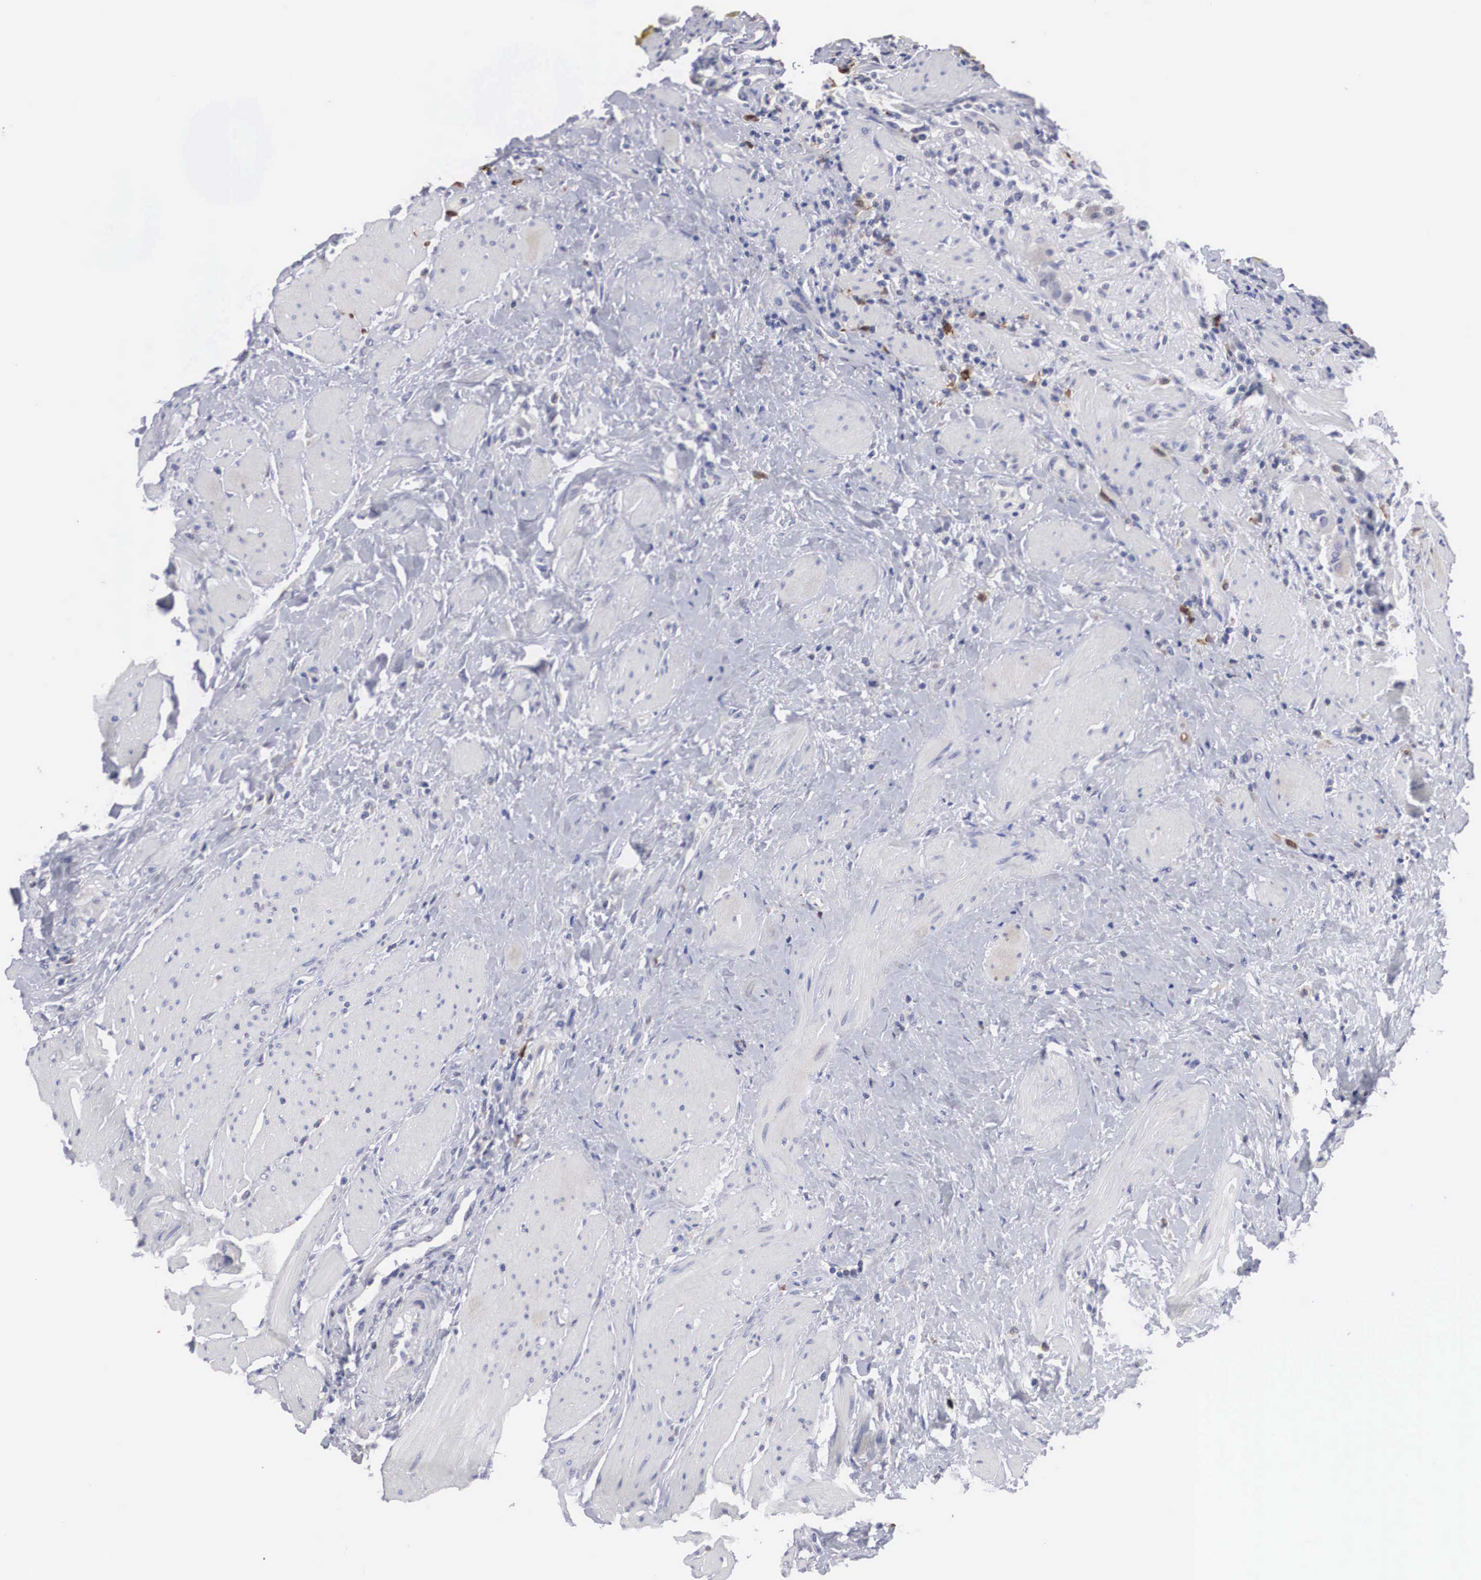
{"staining": {"intensity": "negative", "quantity": "none", "location": "none"}, "tissue": "colorectal cancer", "cell_type": "Tumor cells", "image_type": "cancer", "snomed": [{"axis": "morphology", "description": "Adenocarcinoma, NOS"}, {"axis": "topography", "description": "Rectum"}], "caption": "Image shows no protein expression in tumor cells of adenocarcinoma (colorectal) tissue.", "gene": "HMOX1", "patient": {"sex": "female", "age": 65}}